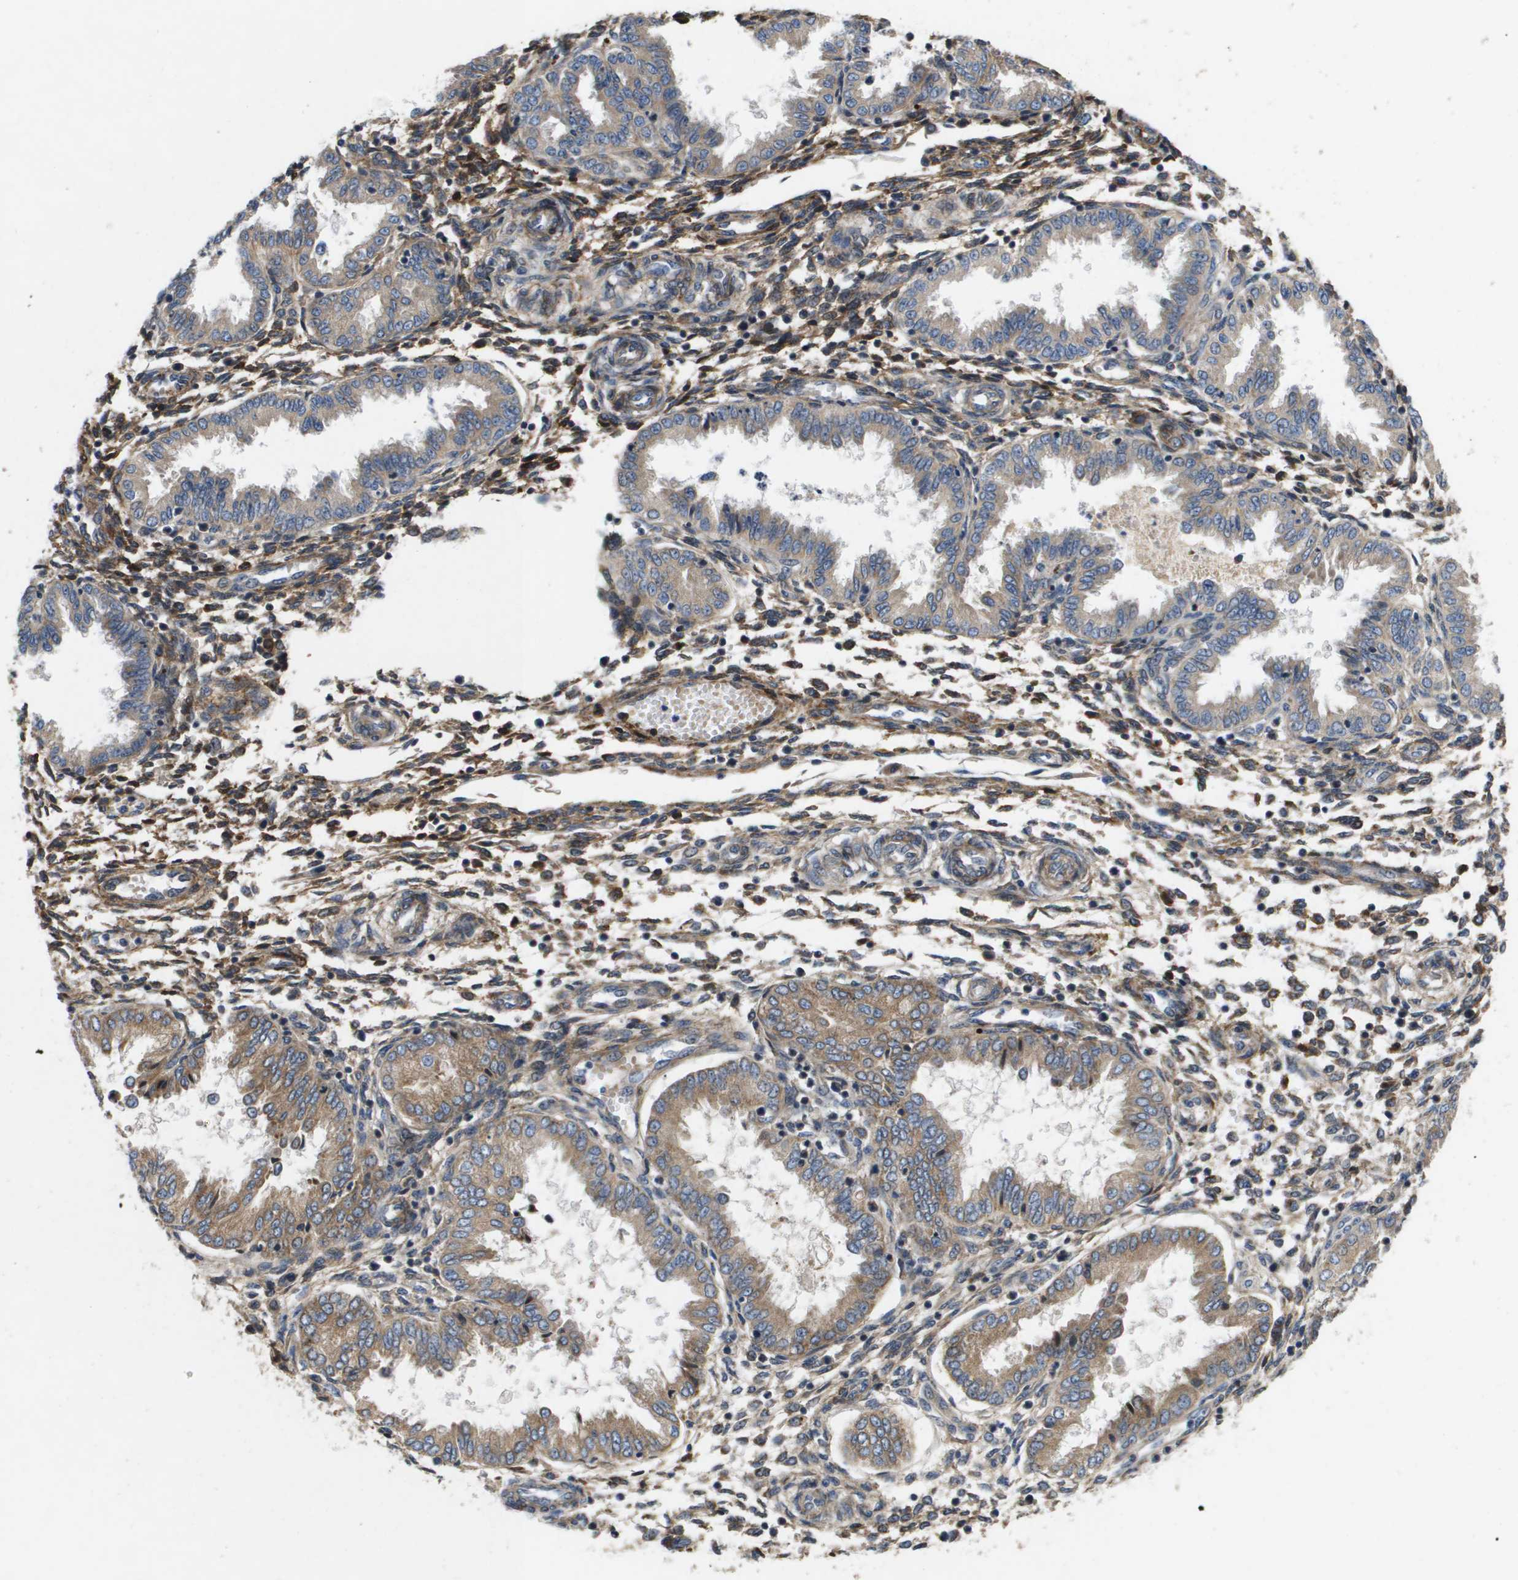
{"staining": {"intensity": "weak", "quantity": "25%-75%", "location": "cytoplasmic/membranous"}, "tissue": "endometrium", "cell_type": "Cells in endometrial stroma", "image_type": "normal", "snomed": [{"axis": "morphology", "description": "Normal tissue, NOS"}, {"axis": "topography", "description": "Endometrium"}], "caption": "Immunohistochemistry of normal endometrium displays low levels of weak cytoplasmic/membranous expression in about 25%-75% of cells in endometrial stroma.", "gene": "ENTPD2", "patient": {"sex": "female", "age": 33}}